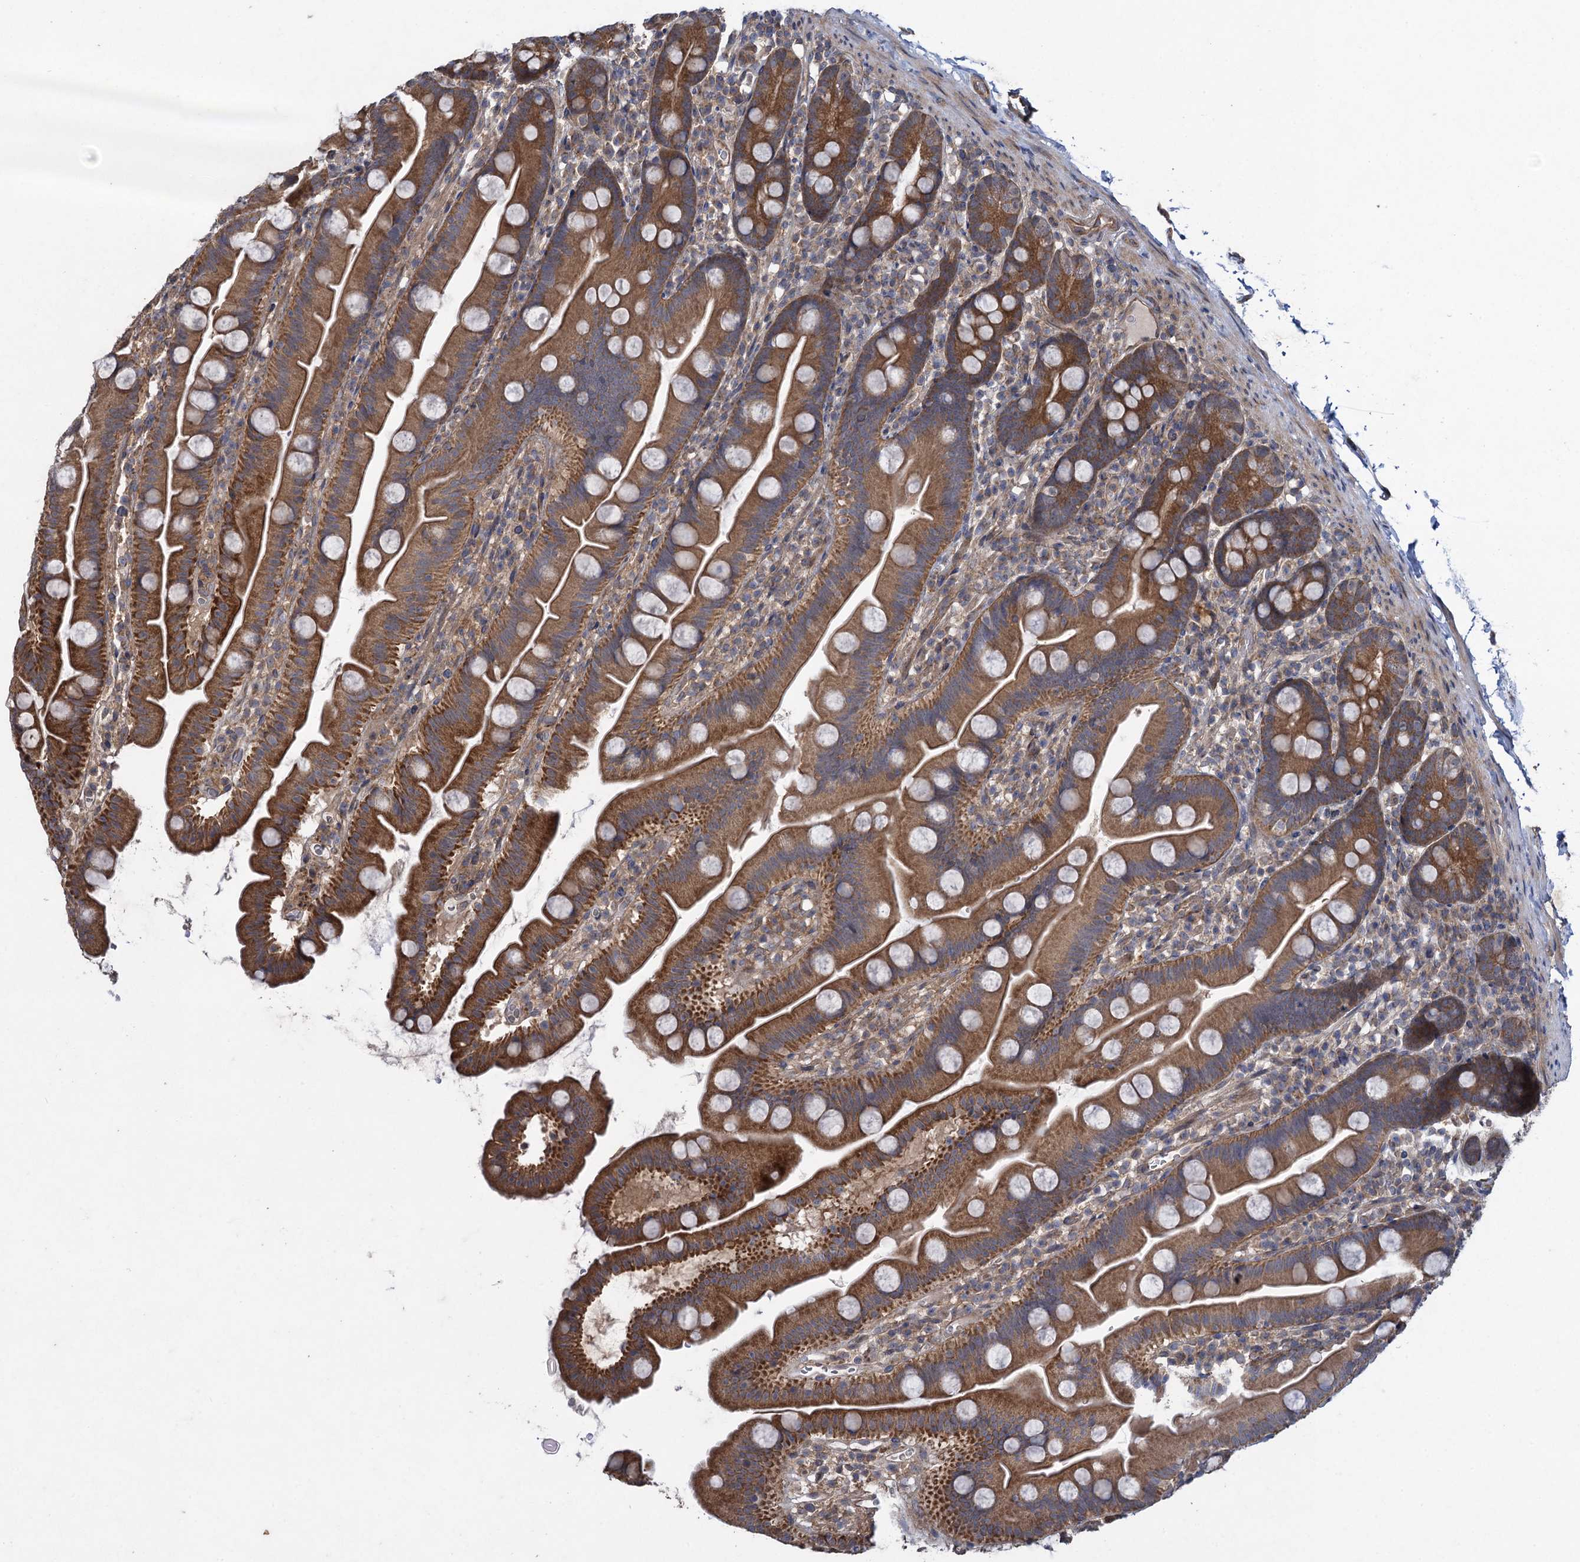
{"staining": {"intensity": "moderate", "quantity": ">75%", "location": "cytoplasmic/membranous"}, "tissue": "small intestine", "cell_type": "Glandular cells", "image_type": "normal", "snomed": [{"axis": "morphology", "description": "Normal tissue, NOS"}, {"axis": "topography", "description": "Small intestine"}], "caption": "Immunohistochemical staining of benign small intestine demonstrates moderate cytoplasmic/membranous protein staining in about >75% of glandular cells. (DAB (3,3'-diaminobenzidine) = brown stain, brightfield microscopy at high magnification).", "gene": "HAUS1", "patient": {"sex": "female", "age": 68}}